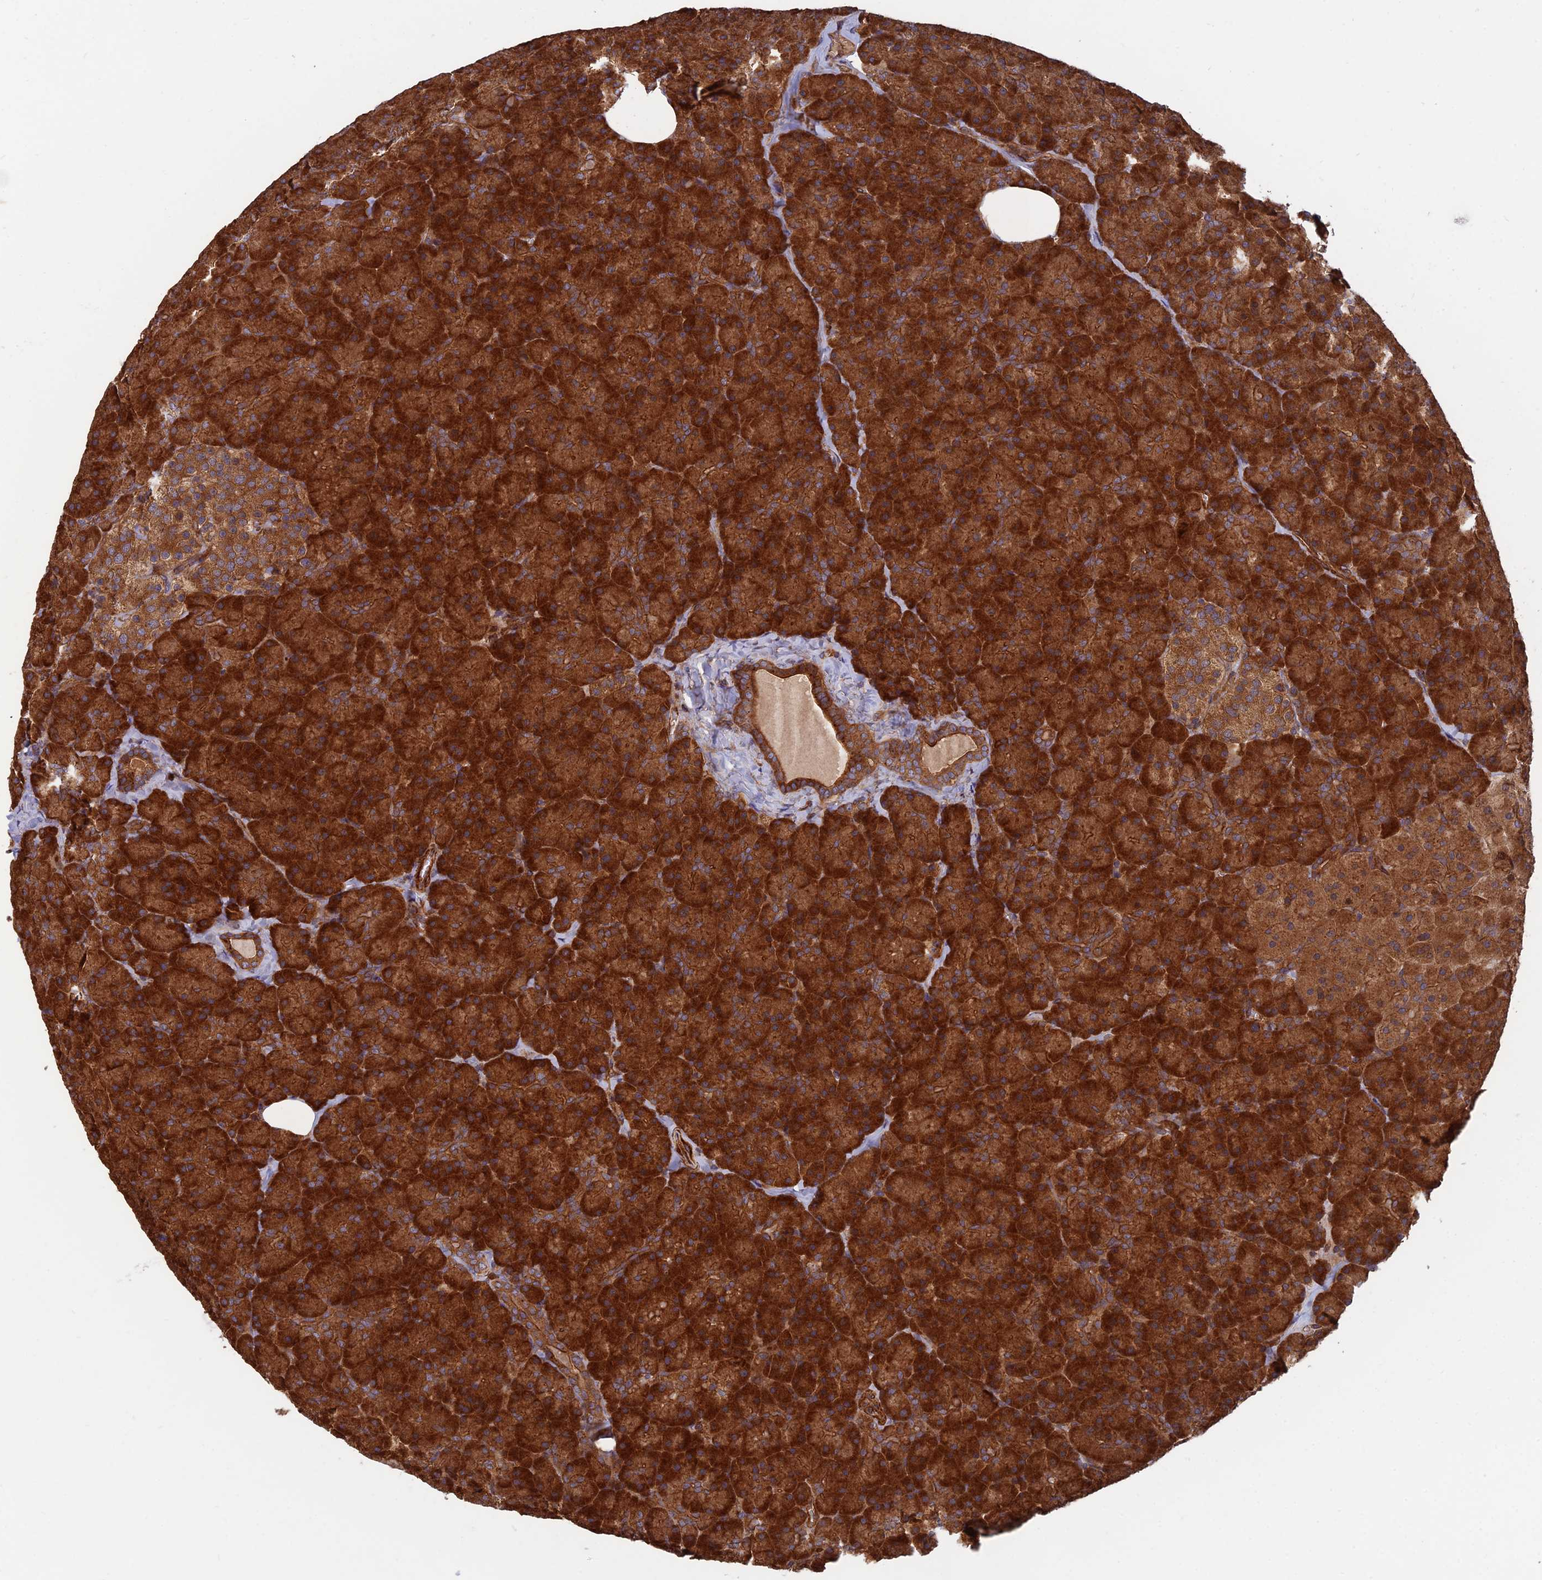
{"staining": {"intensity": "strong", "quantity": ">75%", "location": "cytoplasmic/membranous"}, "tissue": "pancreas", "cell_type": "Exocrine glandular cells", "image_type": "normal", "snomed": [{"axis": "morphology", "description": "Normal tissue, NOS"}, {"axis": "topography", "description": "Pancreas"}], "caption": "An image showing strong cytoplasmic/membranous positivity in about >75% of exocrine glandular cells in normal pancreas, as visualized by brown immunohistochemical staining.", "gene": "RELCH", "patient": {"sex": "male", "age": 36}}